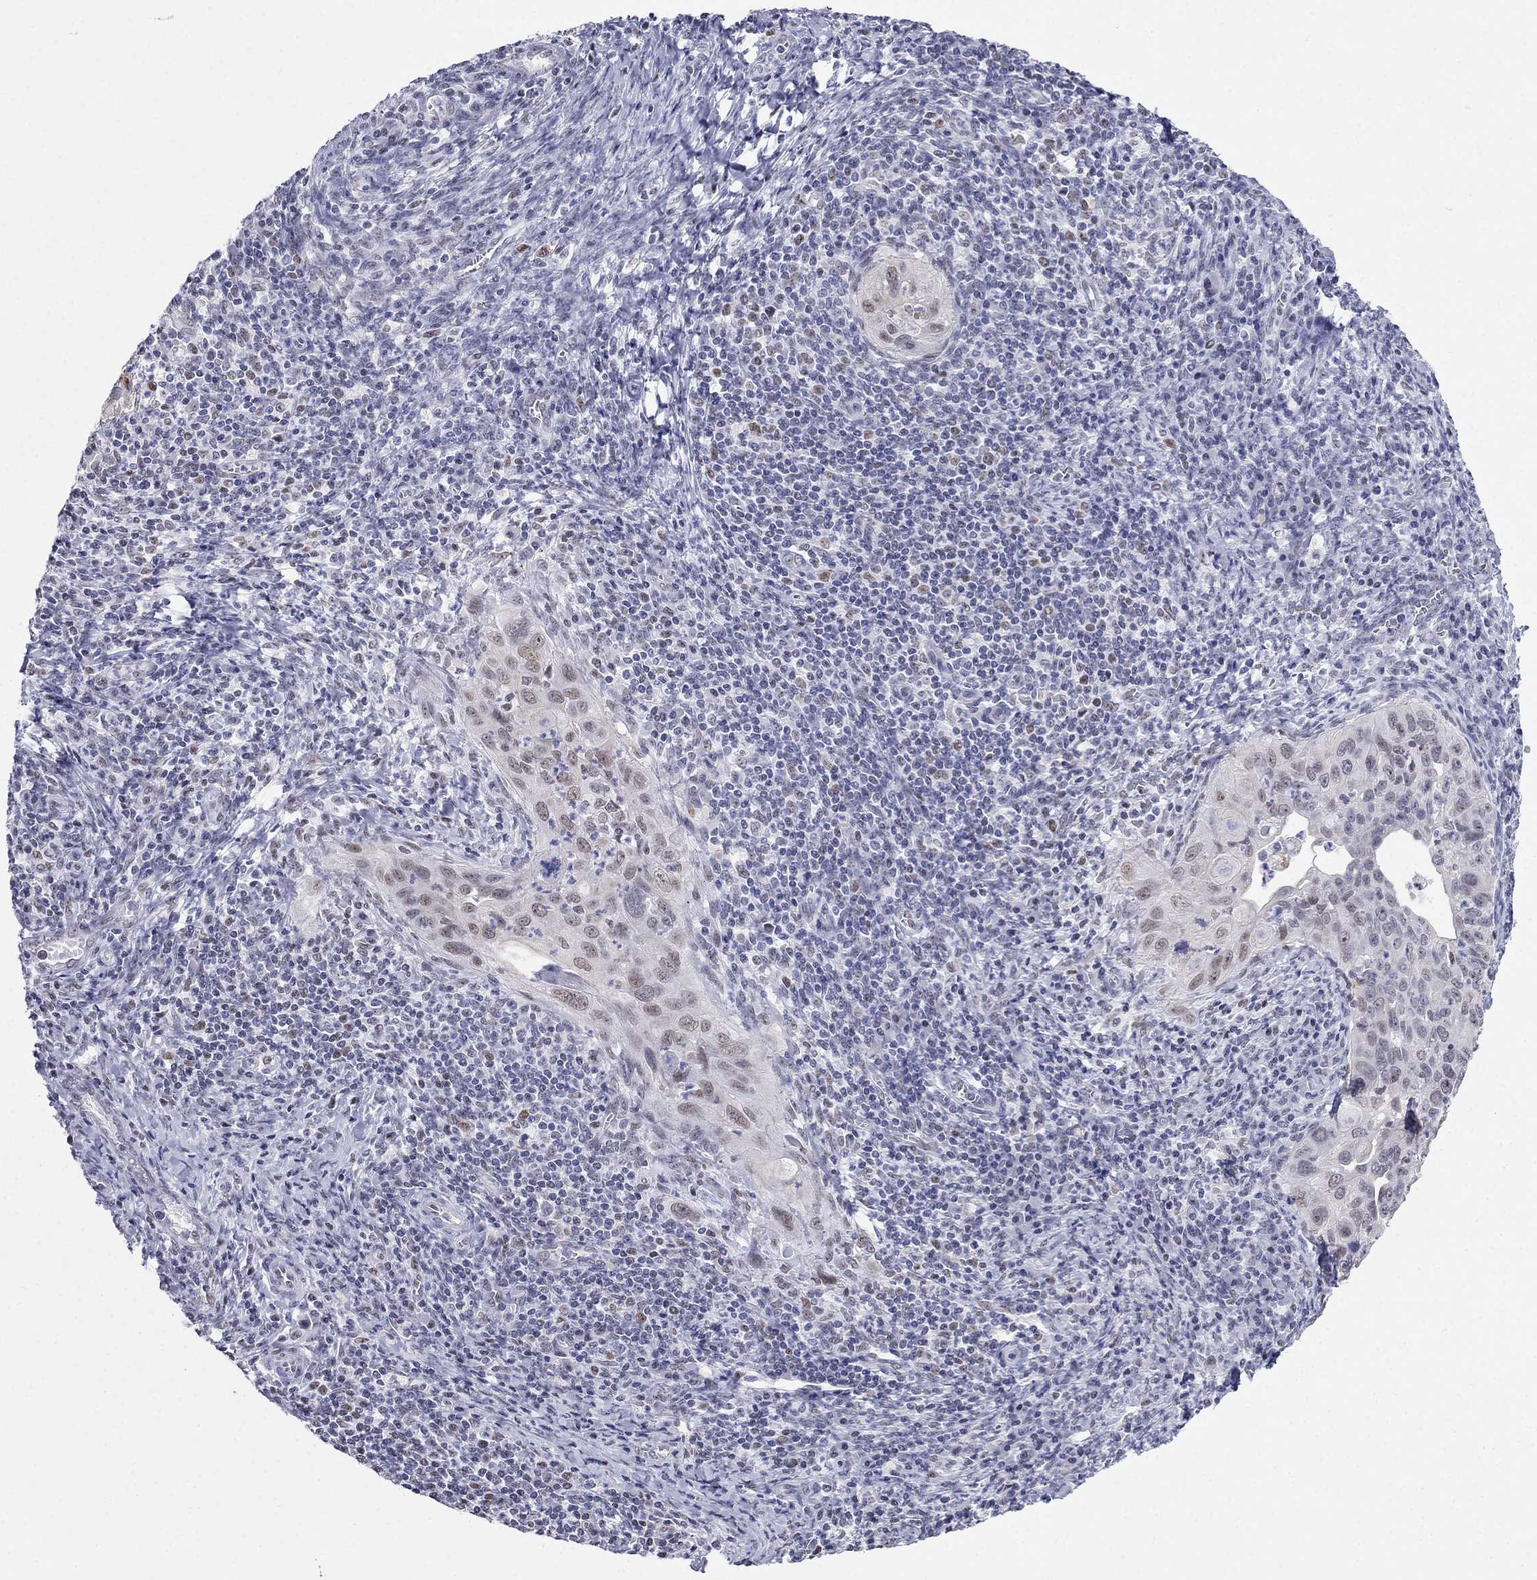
{"staining": {"intensity": "weak", "quantity": "<25%", "location": "nuclear"}, "tissue": "cervical cancer", "cell_type": "Tumor cells", "image_type": "cancer", "snomed": [{"axis": "morphology", "description": "Squamous cell carcinoma, NOS"}, {"axis": "topography", "description": "Cervix"}], "caption": "An IHC photomicrograph of squamous cell carcinoma (cervical) is shown. There is no staining in tumor cells of squamous cell carcinoma (cervical).", "gene": "PPM1G", "patient": {"sex": "female", "age": 26}}